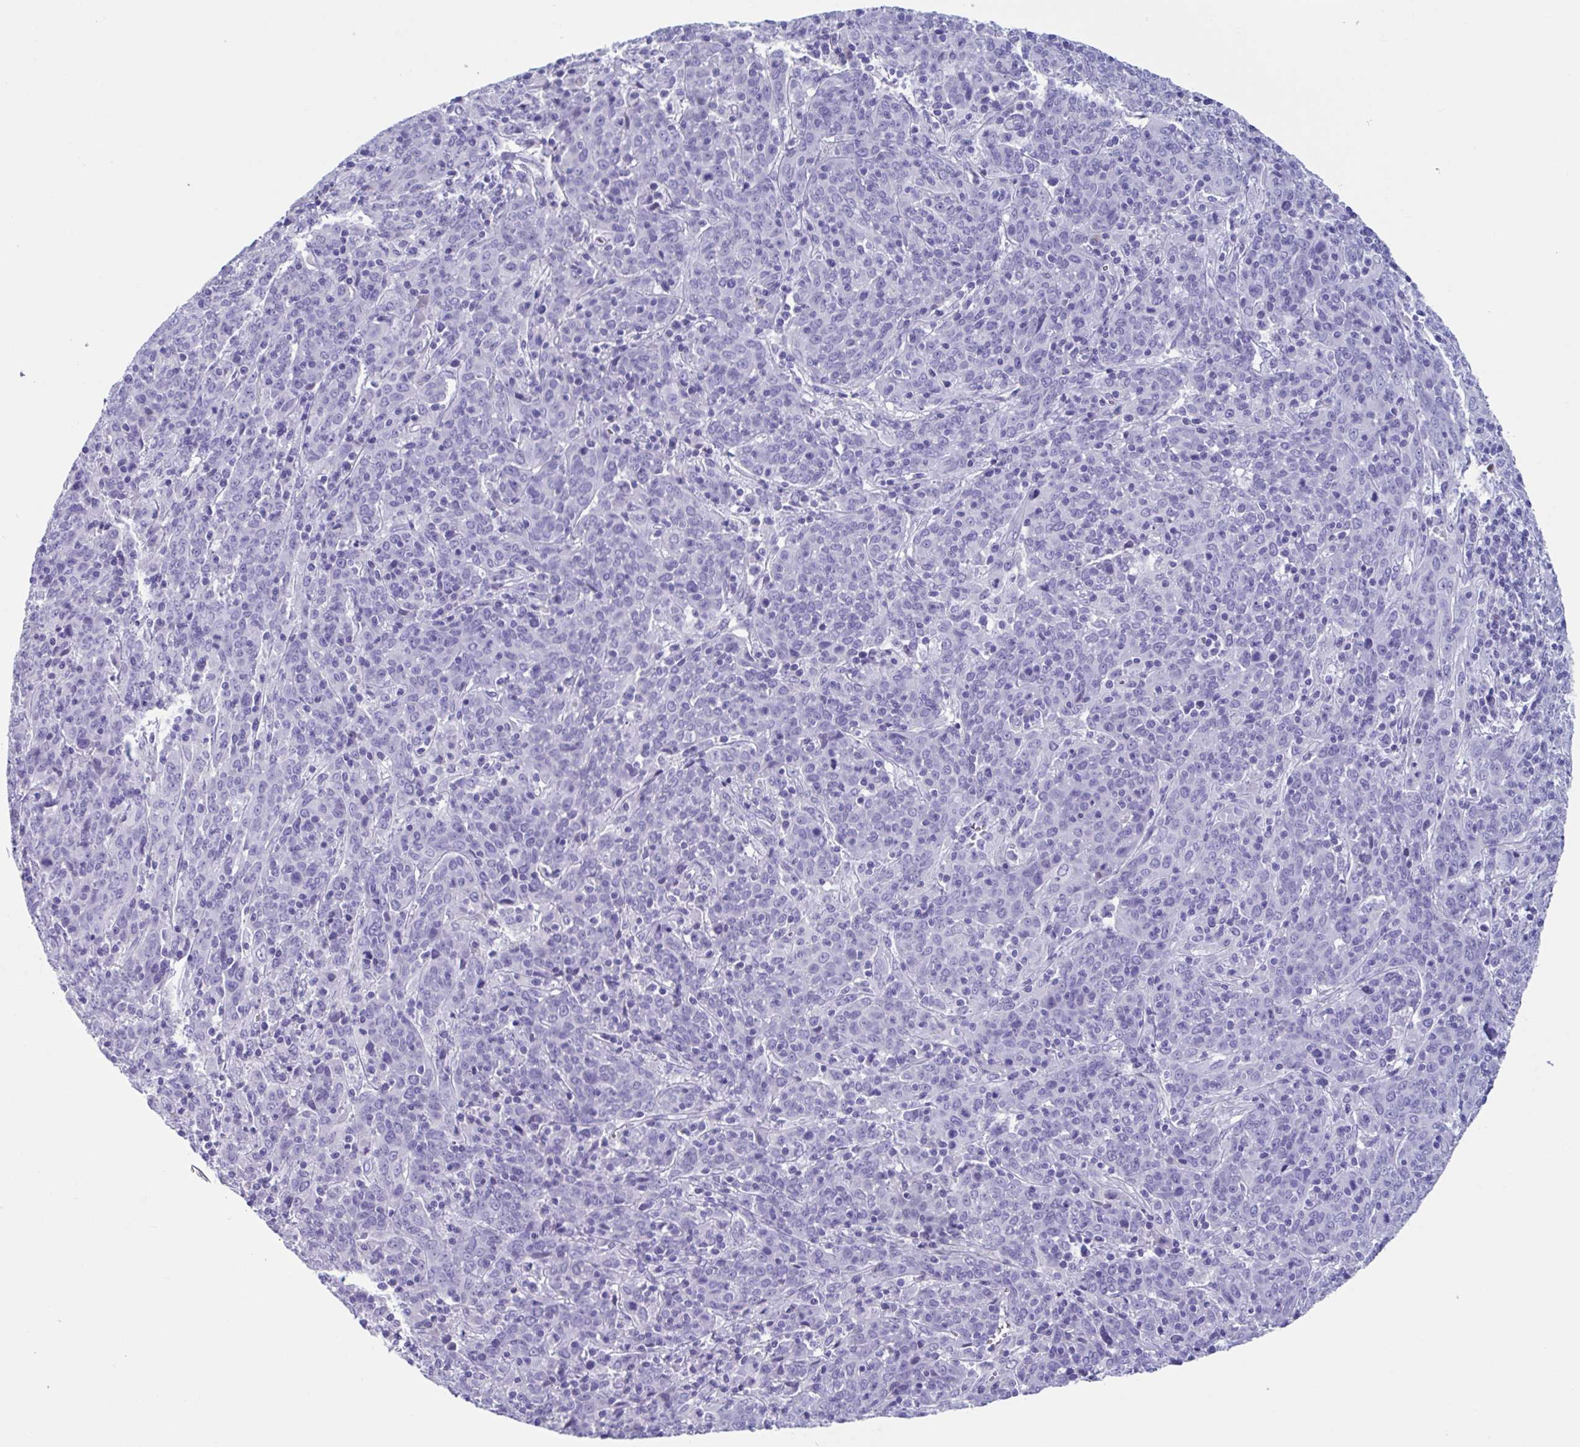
{"staining": {"intensity": "negative", "quantity": "none", "location": "none"}, "tissue": "cervical cancer", "cell_type": "Tumor cells", "image_type": "cancer", "snomed": [{"axis": "morphology", "description": "Squamous cell carcinoma, NOS"}, {"axis": "topography", "description": "Cervix"}], "caption": "IHC photomicrograph of neoplastic tissue: human squamous cell carcinoma (cervical) stained with DAB (3,3'-diaminobenzidine) shows no significant protein expression in tumor cells.", "gene": "USP35", "patient": {"sex": "female", "age": 67}}